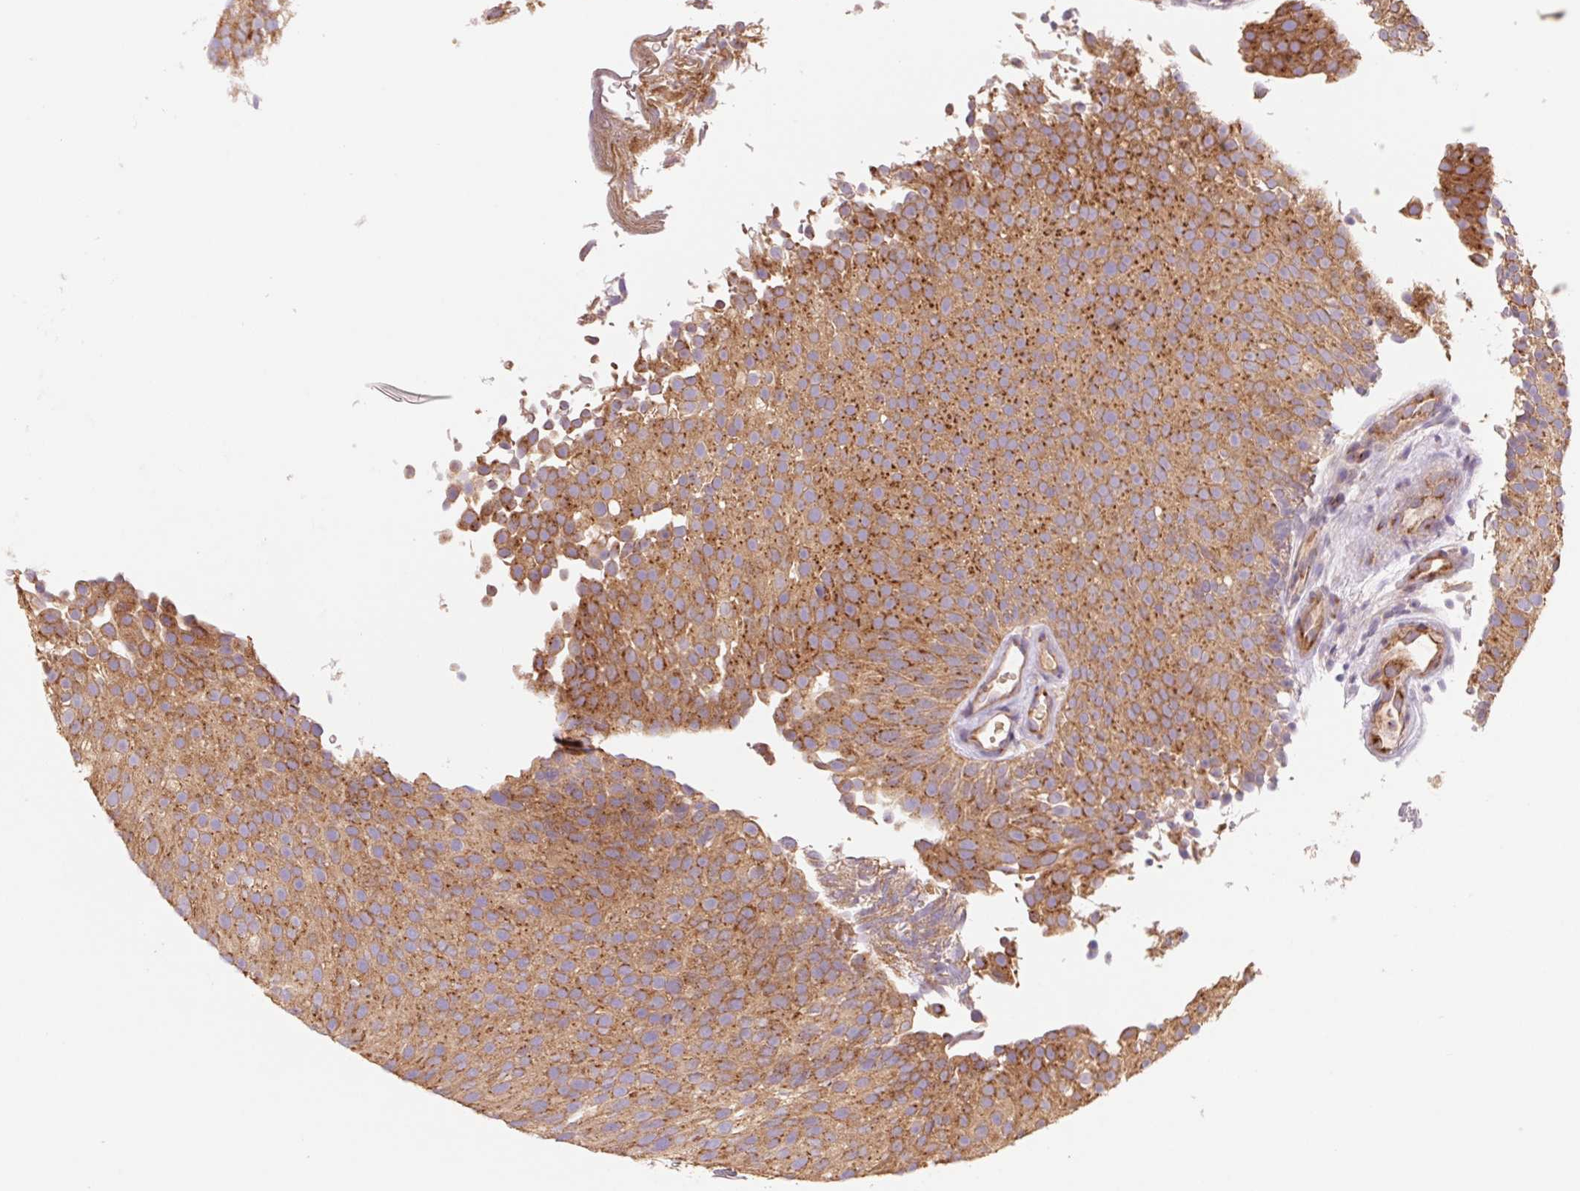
{"staining": {"intensity": "moderate", "quantity": ">75%", "location": "cytoplasmic/membranous"}, "tissue": "urothelial cancer", "cell_type": "Tumor cells", "image_type": "cancer", "snomed": [{"axis": "morphology", "description": "Urothelial carcinoma, Low grade"}, {"axis": "topography", "description": "Urinary bladder"}], "caption": "A medium amount of moderate cytoplasmic/membranous positivity is appreciated in approximately >75% of tumor cells in urothelial carcinoma (low-grade) tissue.", "gene": "RAB1A", "patient": {"sex": "male", "age": 78}}